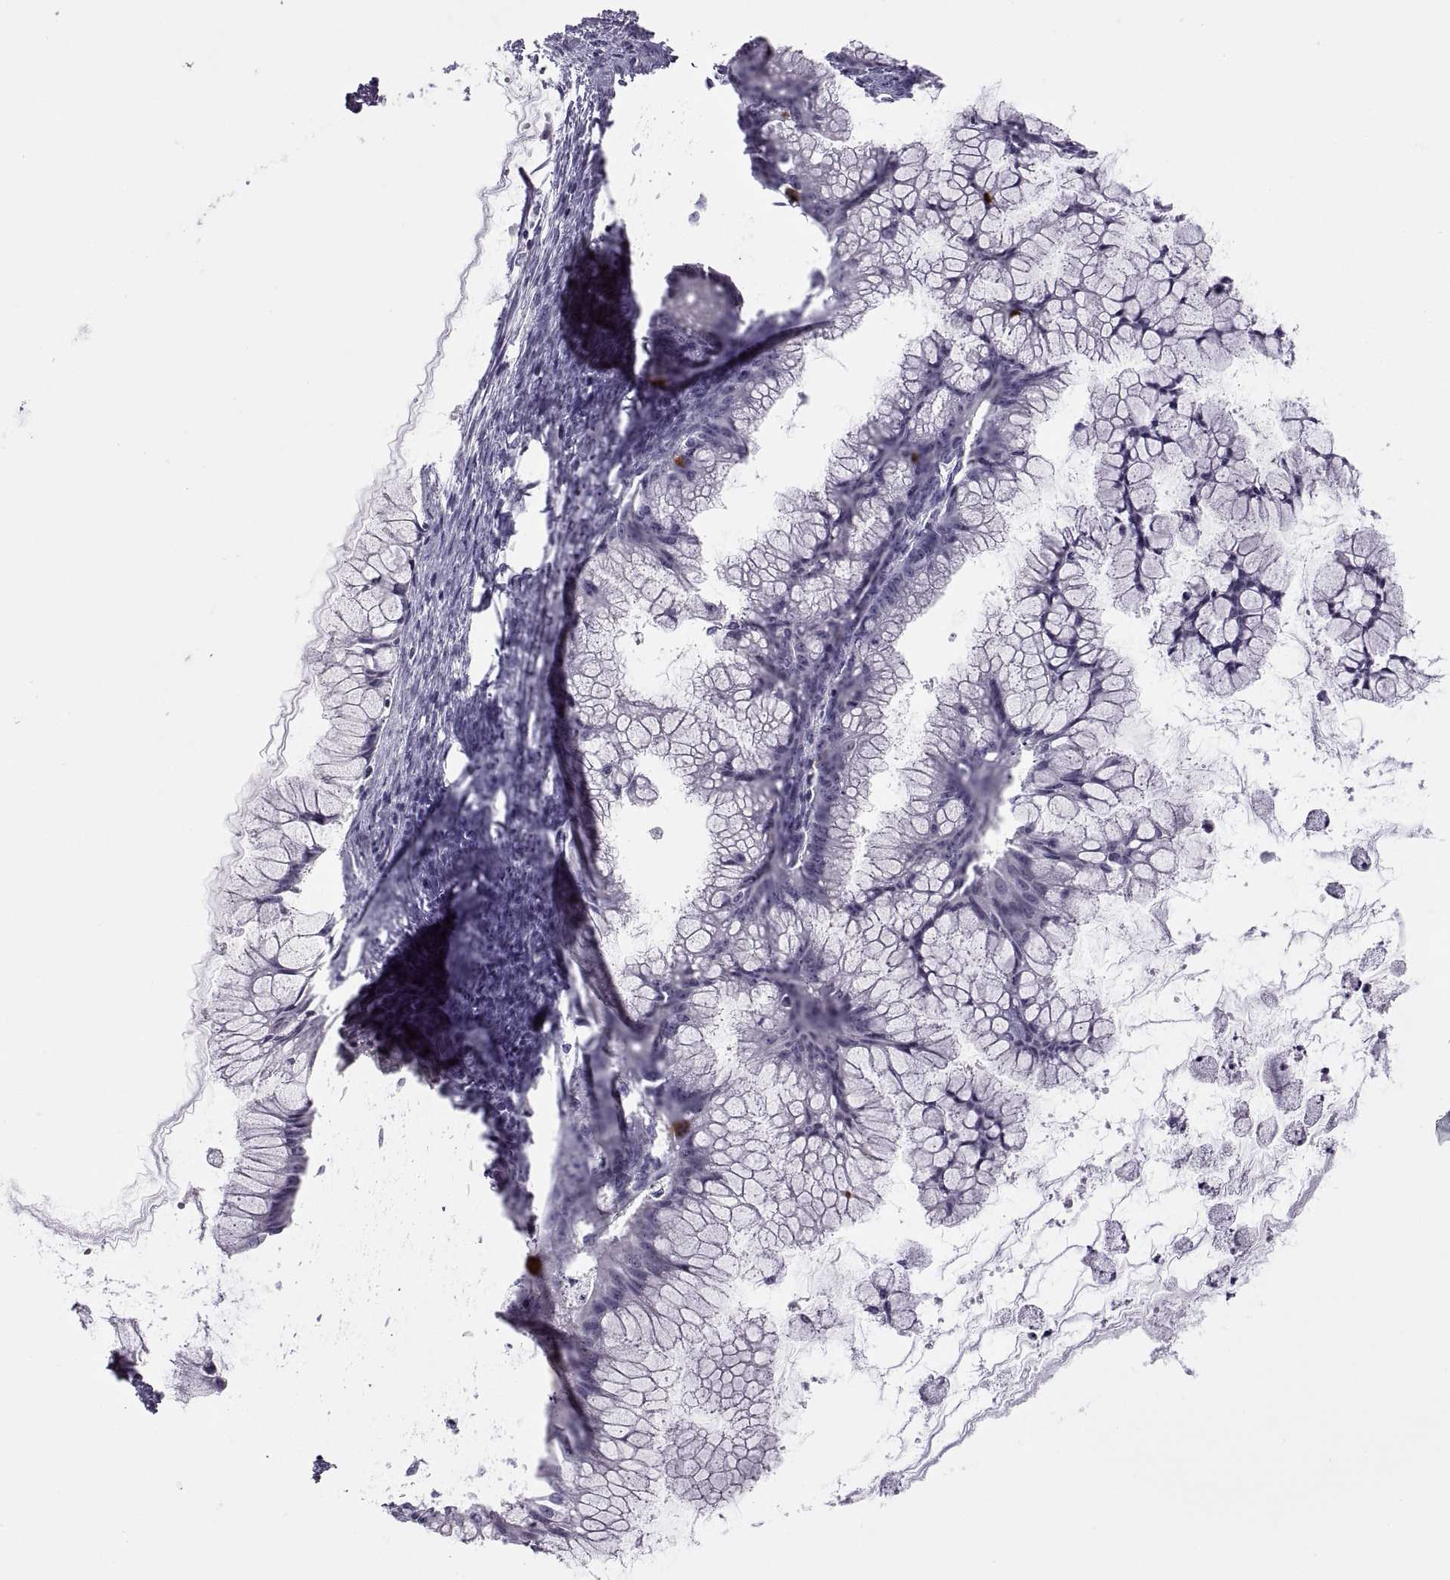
{"staining": {"intensity": "negative", "quantity": "none", "location": "none"}, "tissue": "ovarian cancer", "cell_type": "Tumor cells", "image_type": "cancer", "snomed": [{"axis": "morphology", "description": "Cystadenocarcinoma, mucinous, NOS"}, {"axis": "topography", "description": "Ovary"}], "caption": "DAB (3,3'-diaminobenzidine) immunohistochemical staining of mucinous cystadenocarcinoma (ovarian) displays no significant staining in tumor cells.", "gene": "TTC21A", "patient": {"sex": "female", "age": 41}}